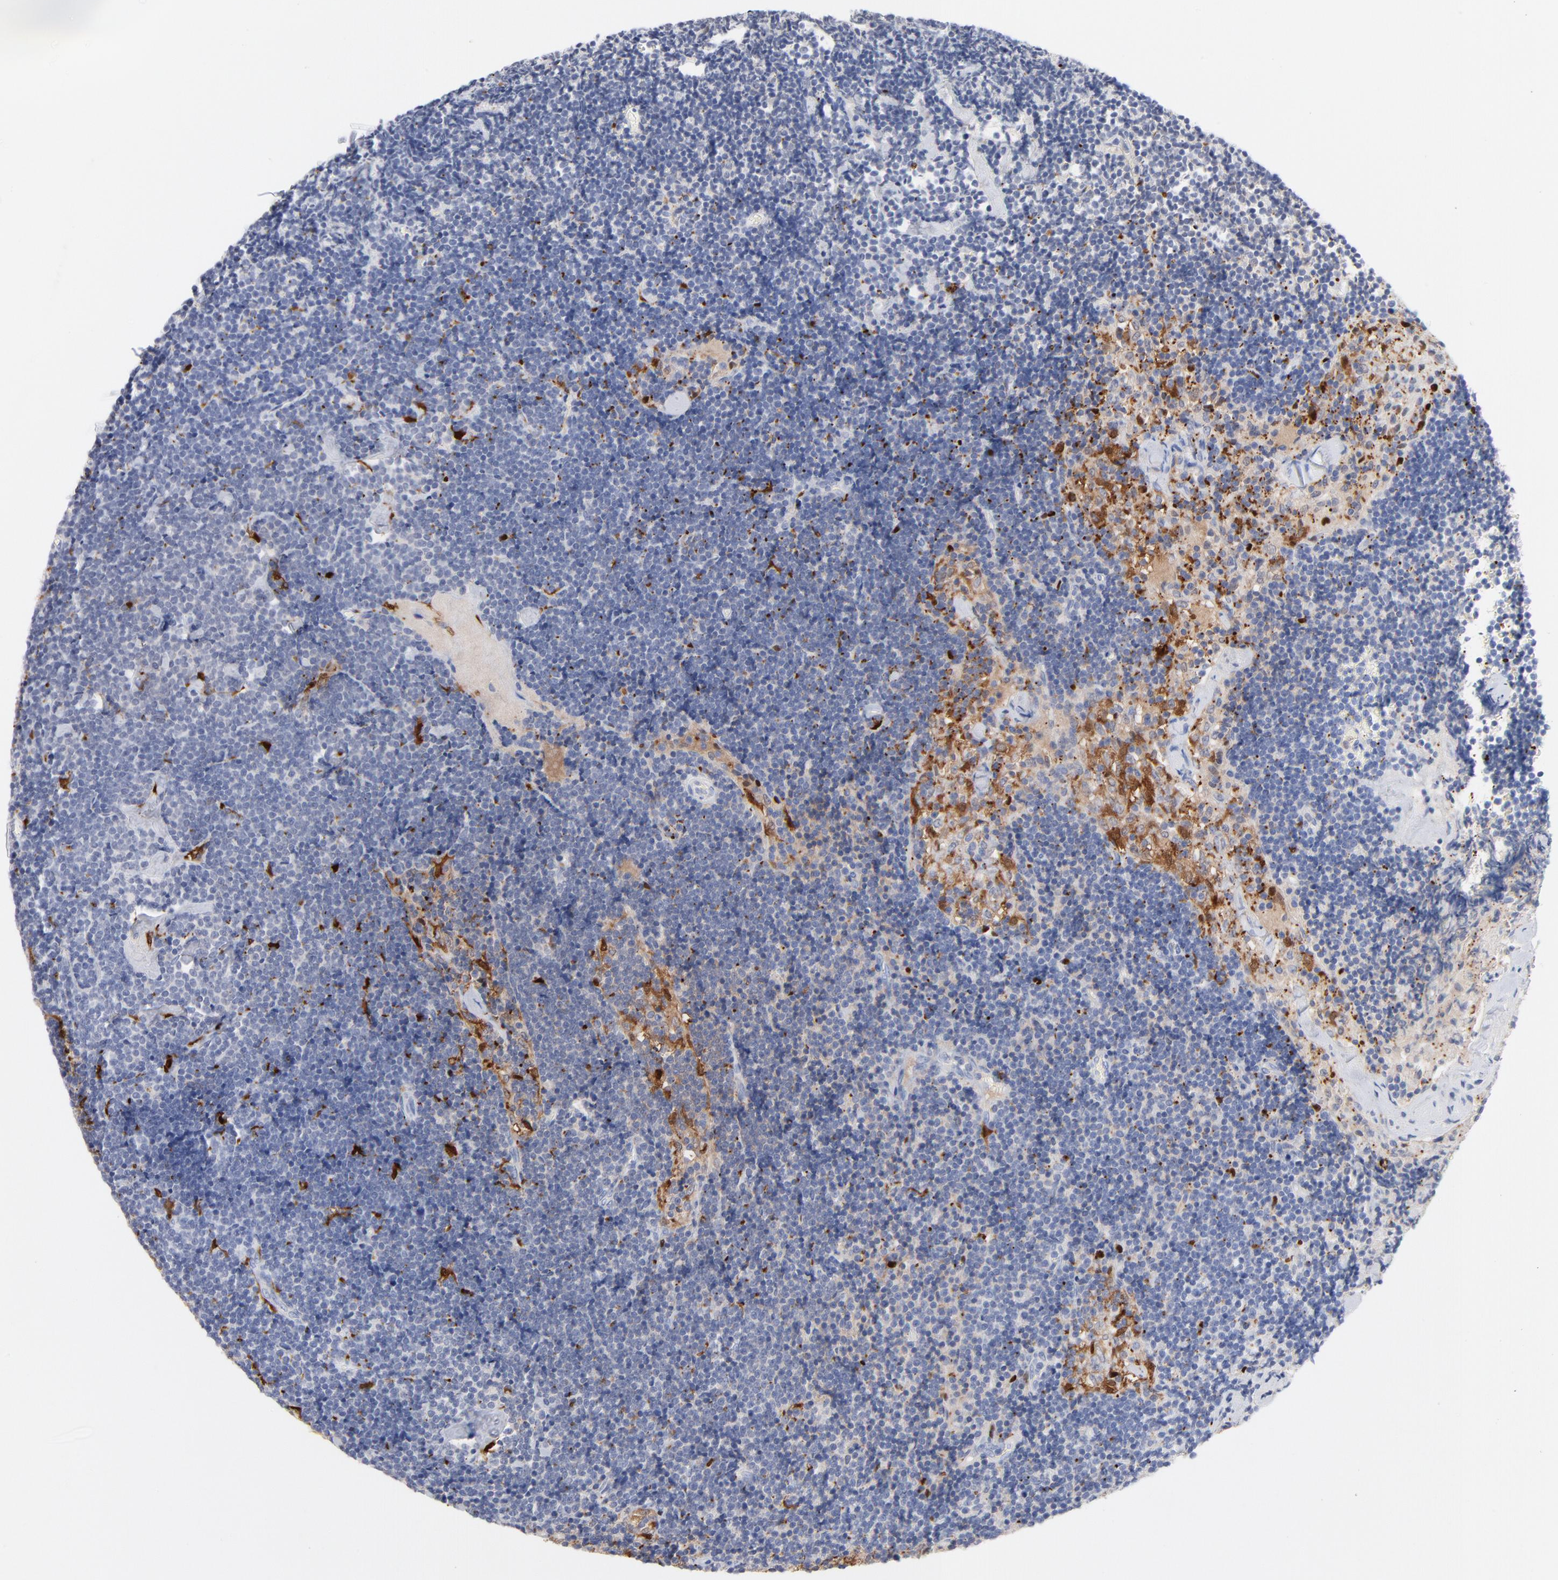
{"staining": {"intensity": "moderate", "quantity": "<25%", "location": "cytoplasmic/membranous"}, "tissue": "lymph node", "cell_type": "Germinal center cells", "image_type": "normal", "snomed": [{"axis": "morphology", "description": "Normal tissue, NOS"}, {"axis": "topography", "description": "Lymph node"}], "caption": "High-power microscopy captured an immunohistochemistry histopathology image of unremarkable lymph node, revealing moderate cytoplasmic/membranous expression in approximately <25% of germinal center cells.", "gene": "IFIT2", "patient": {"sex": "male", "age": 63}}